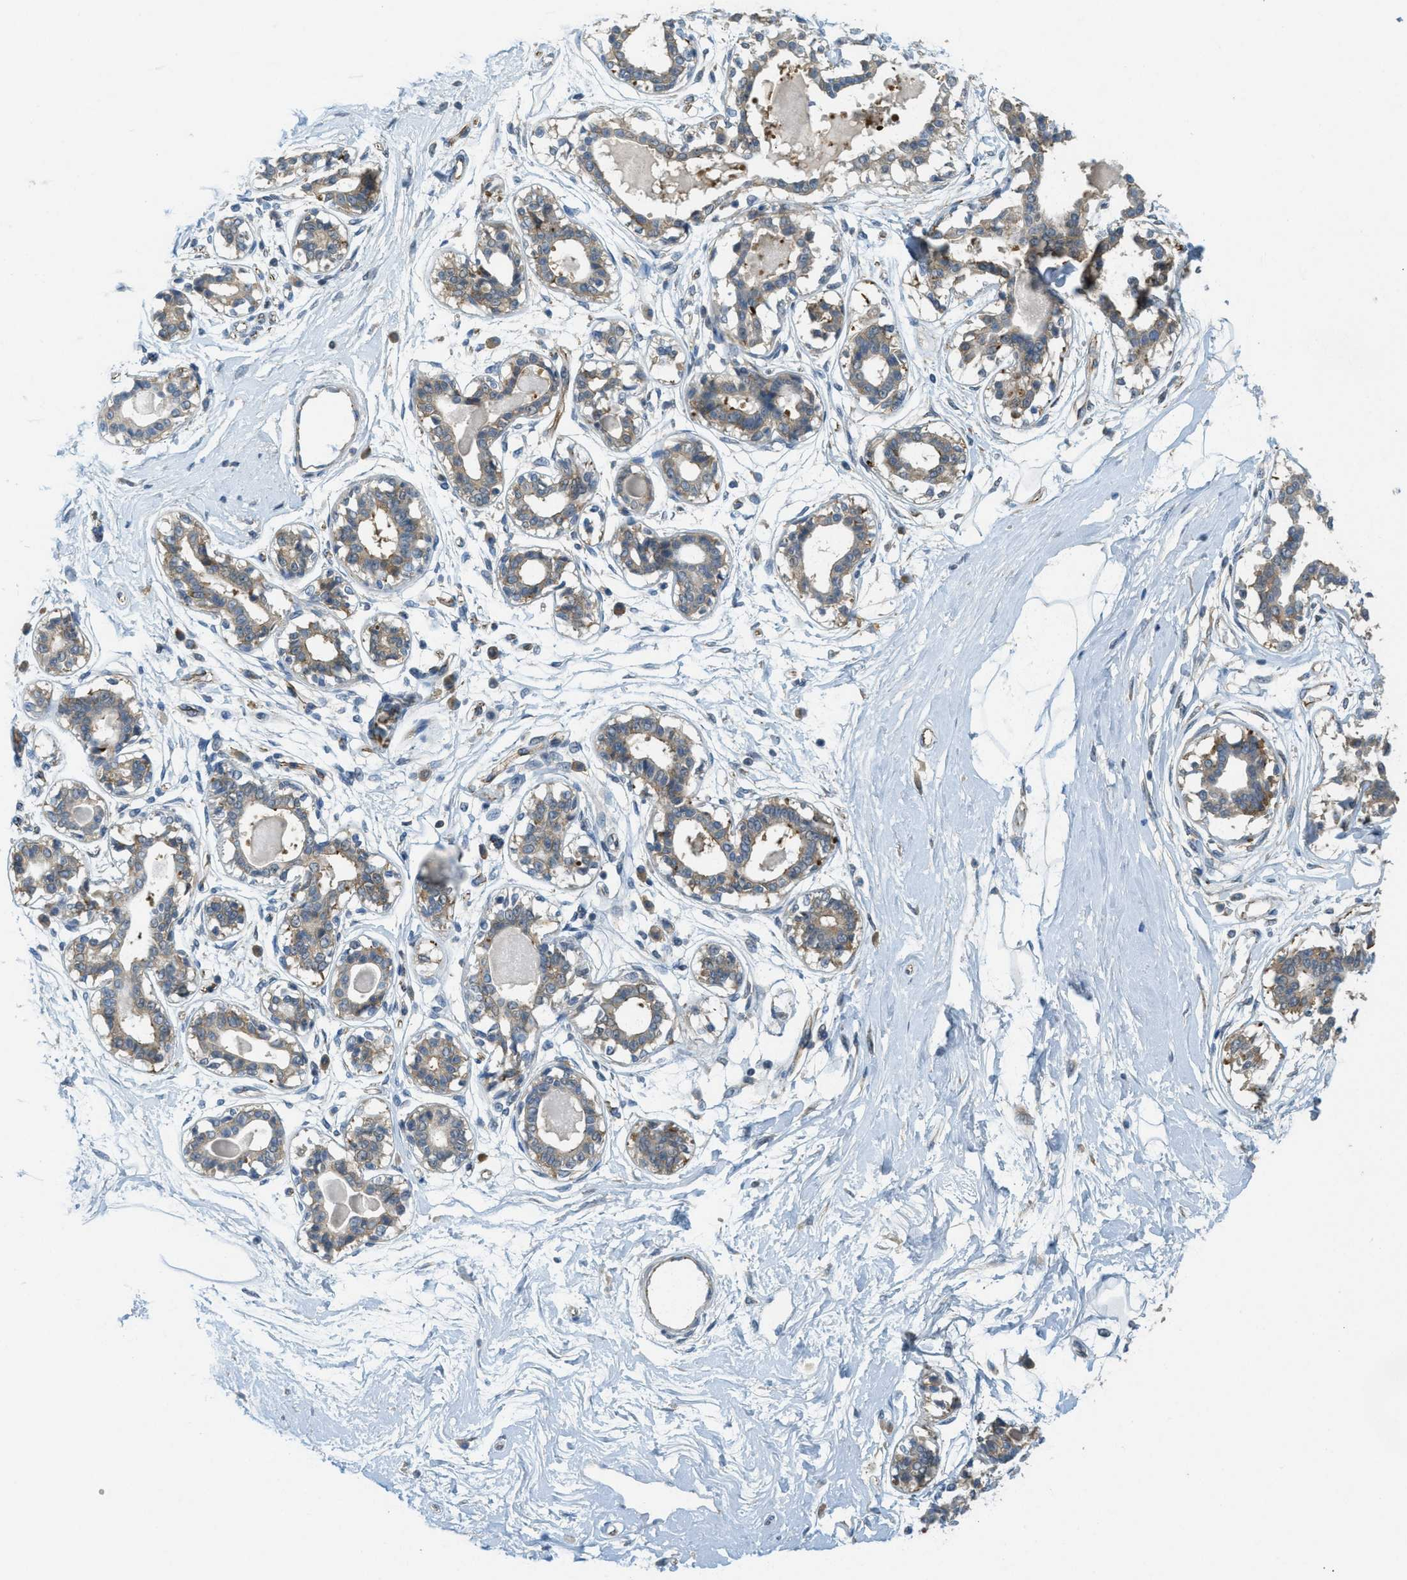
{"staining": {"intensity": "negative", "quantity": "none", "location": "none"}, "tissue": "breast", "cell_type": "Adipocytes", "image_type": "normal", "snomed": [{"axis": "morphology", "description": "Normal tissue, NOS"}, {"axis": "topography", "description": "Breast"}], "caption": "A high-resolution image shows immunohistochemistry (IHC) staining of unremarkable breast, which exhibits no significant staining in adipocytes.", "gene": "JCAD", "patient": {"sex": "female", "age": 45}}